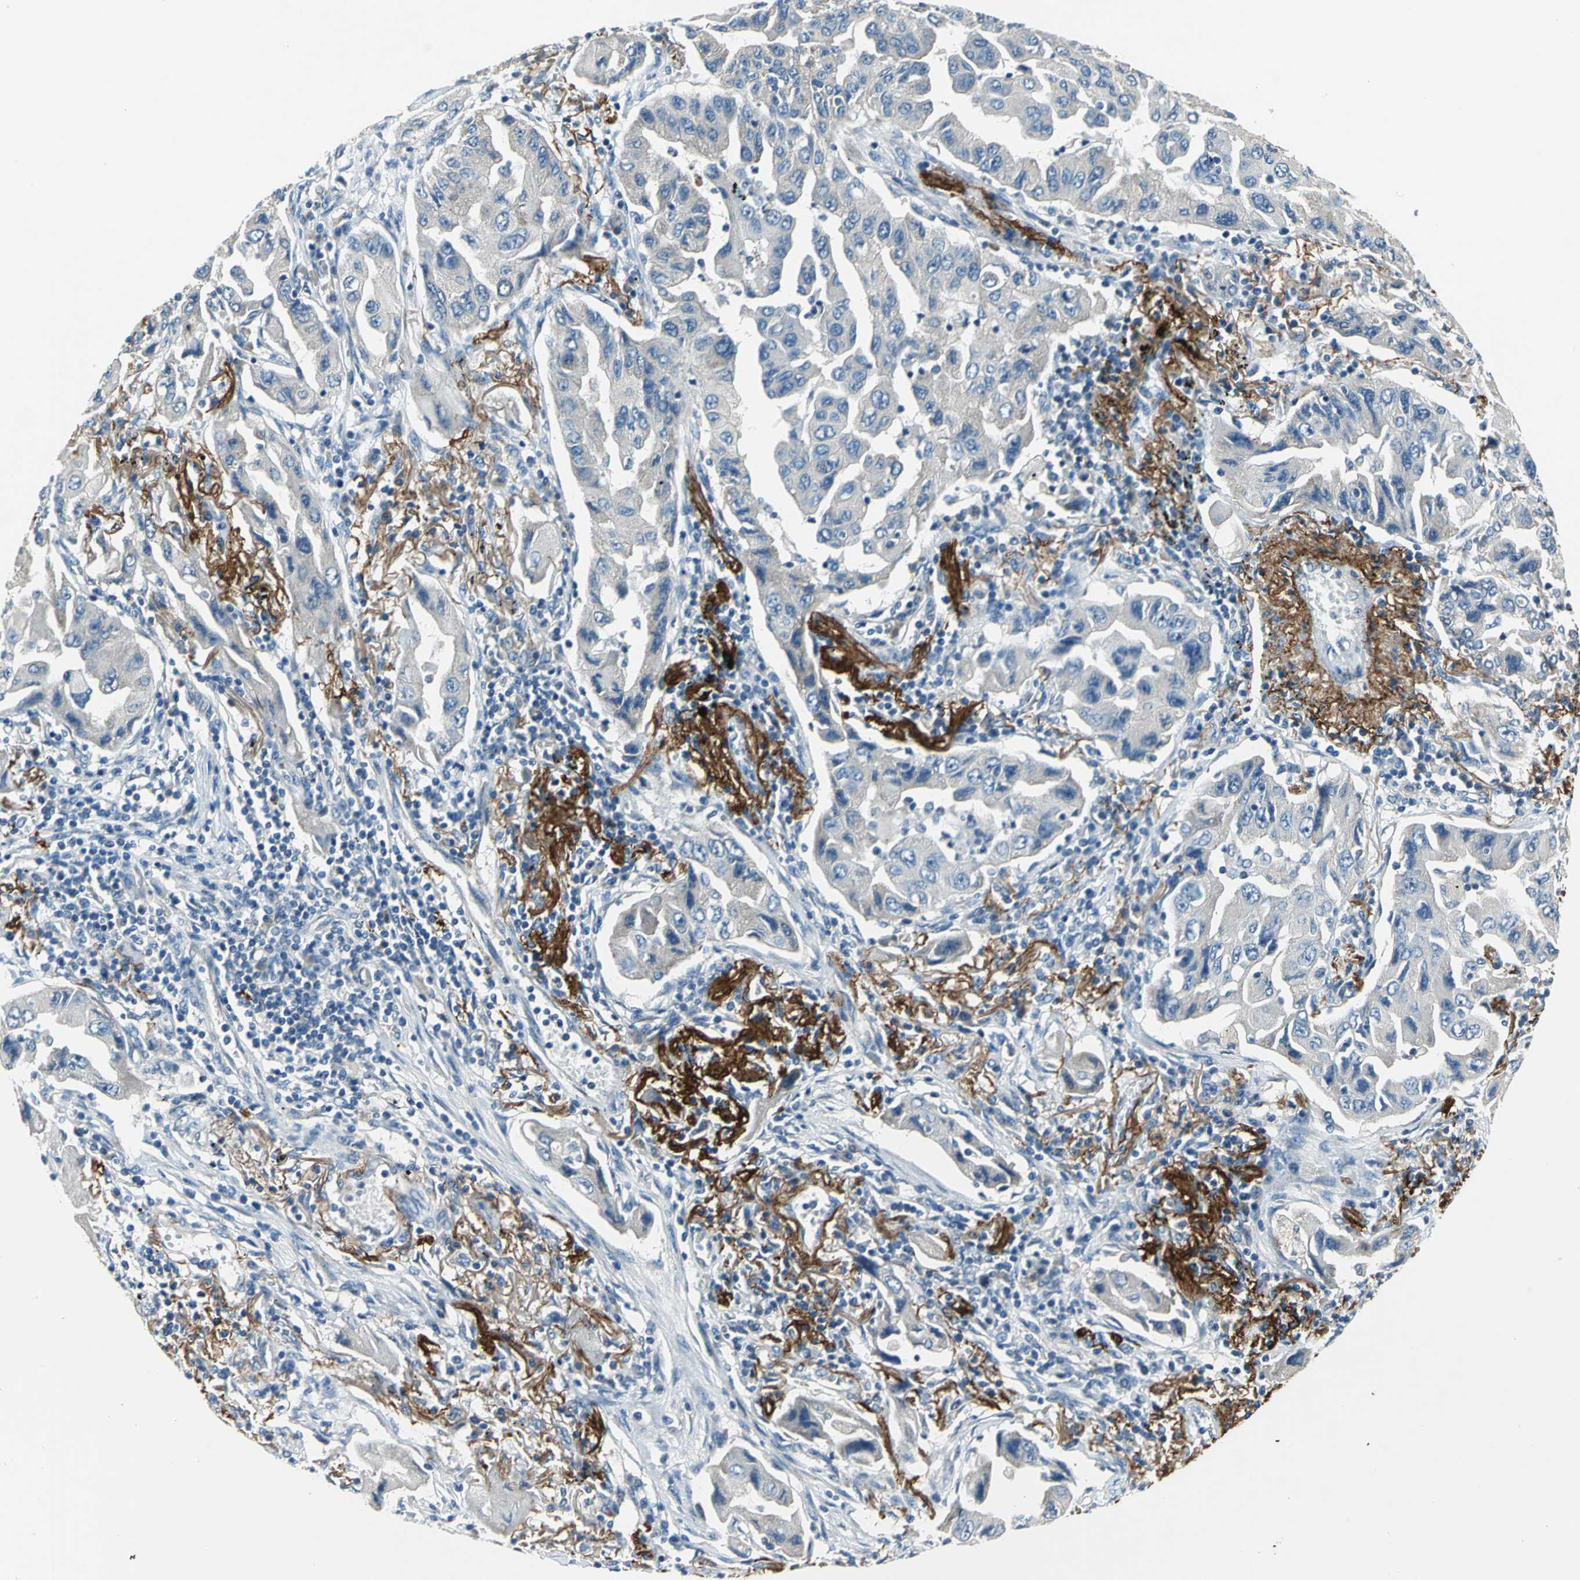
{"staining": {"intensity": "negative", "quantity": "none", "location": "none"}, "tissue": "lung cancer", "cell_type": "Tumor cells", "image_type": "cancer", "snomed": [{"axis": "morphology", "description": "Adenocarcinoma, NOS"}, {"axis": "topography", "description": "Lung"}], "caption": "Tumor cells are negative for protein expression in human lung cancer (adenocarcinoma).", "gene": "SLC16A7", "patient": {"sex": "female", "age": 65}}